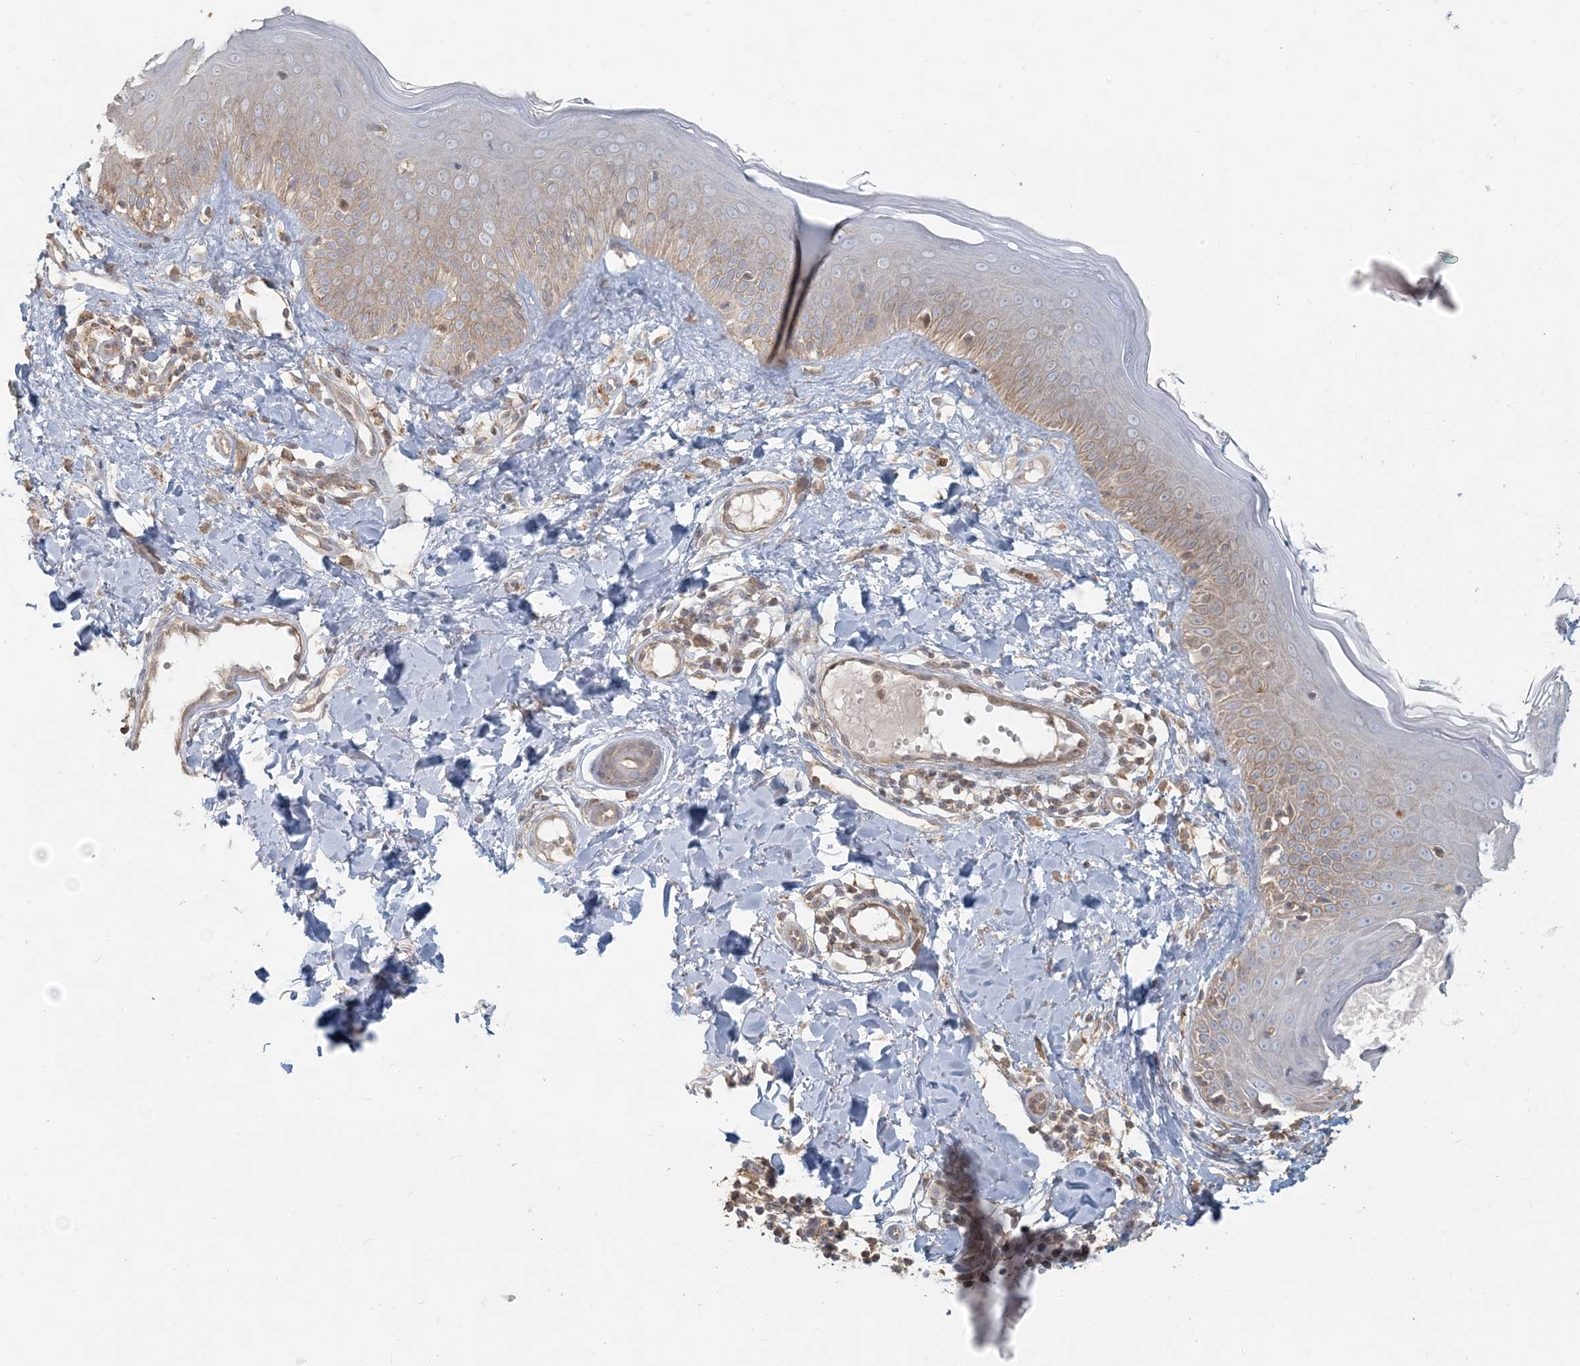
{"staining": {"intensity": "moderate", "quantity": "25%-75%", "location": "cytoplasmic/membranous"}, "tissue": "skin", "cell_type": "Fibroblasts", "image_type": "normal", "snomed": [{"axis": "morphology", "description": "Normal tissue, NOS"}, {"axis": "topography", "description": "Skin"}], "caption": "Protein staining displays moderate cytoplasmic/membranous expression in about 25%-75% of fibroblasts in benign skin.", "gene": "HACL1", "patient": {"sex": "male", "age": 52}}